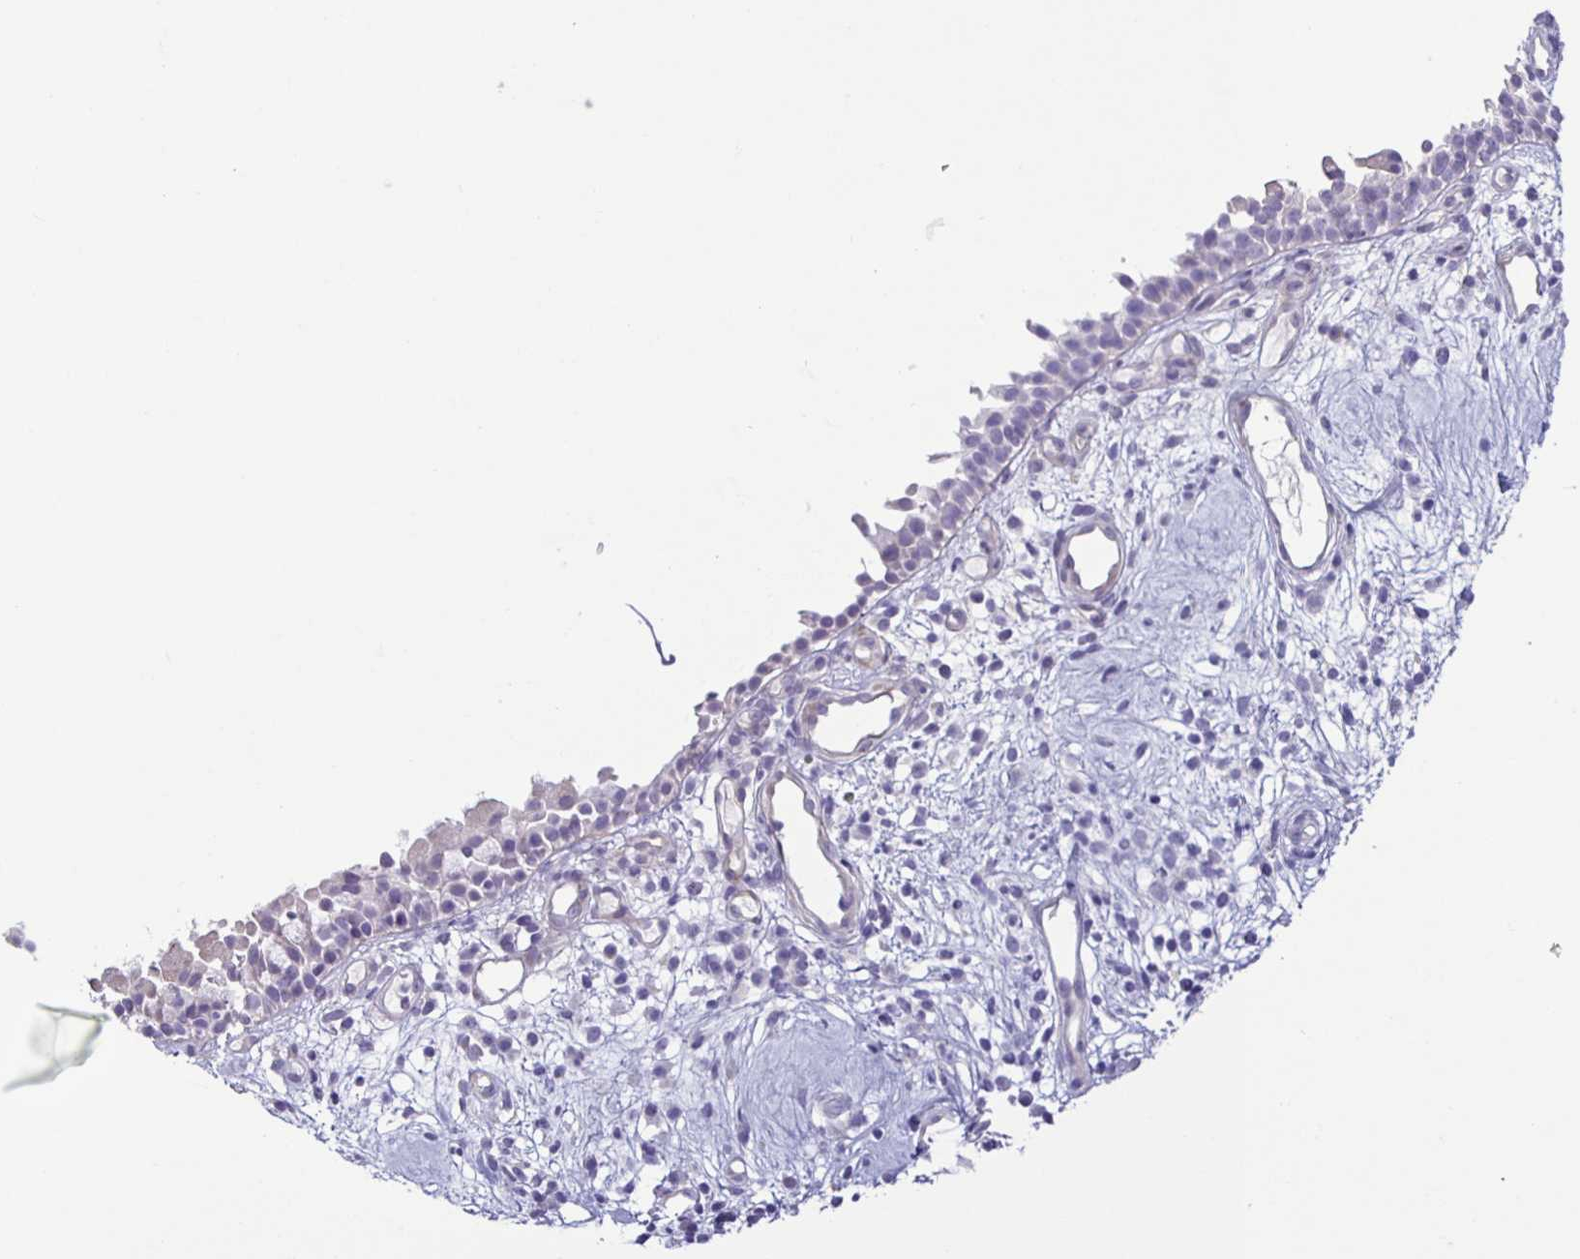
{"staining": {"intensity": "negative", "quantity": "none", "location": "none"}, "tissue": "nasopharynx", "cell_type": "Respiratory epithelial cells", "image_type": "normal", "snomed": [{"axis": "morphology", "description": "Normal tissue, NOS"}, {"axis": "morphology", "description": "Inflammation, NOS"}, {"axis": "topography", "description": "Nasopharynx"}], "caption": "Immunohistochemical staining of benign nasopharynx displays no significant expression in respiratory epithelial cells.", "gene": "BOLL", "patient": {"sex": "male", "age": 54}}